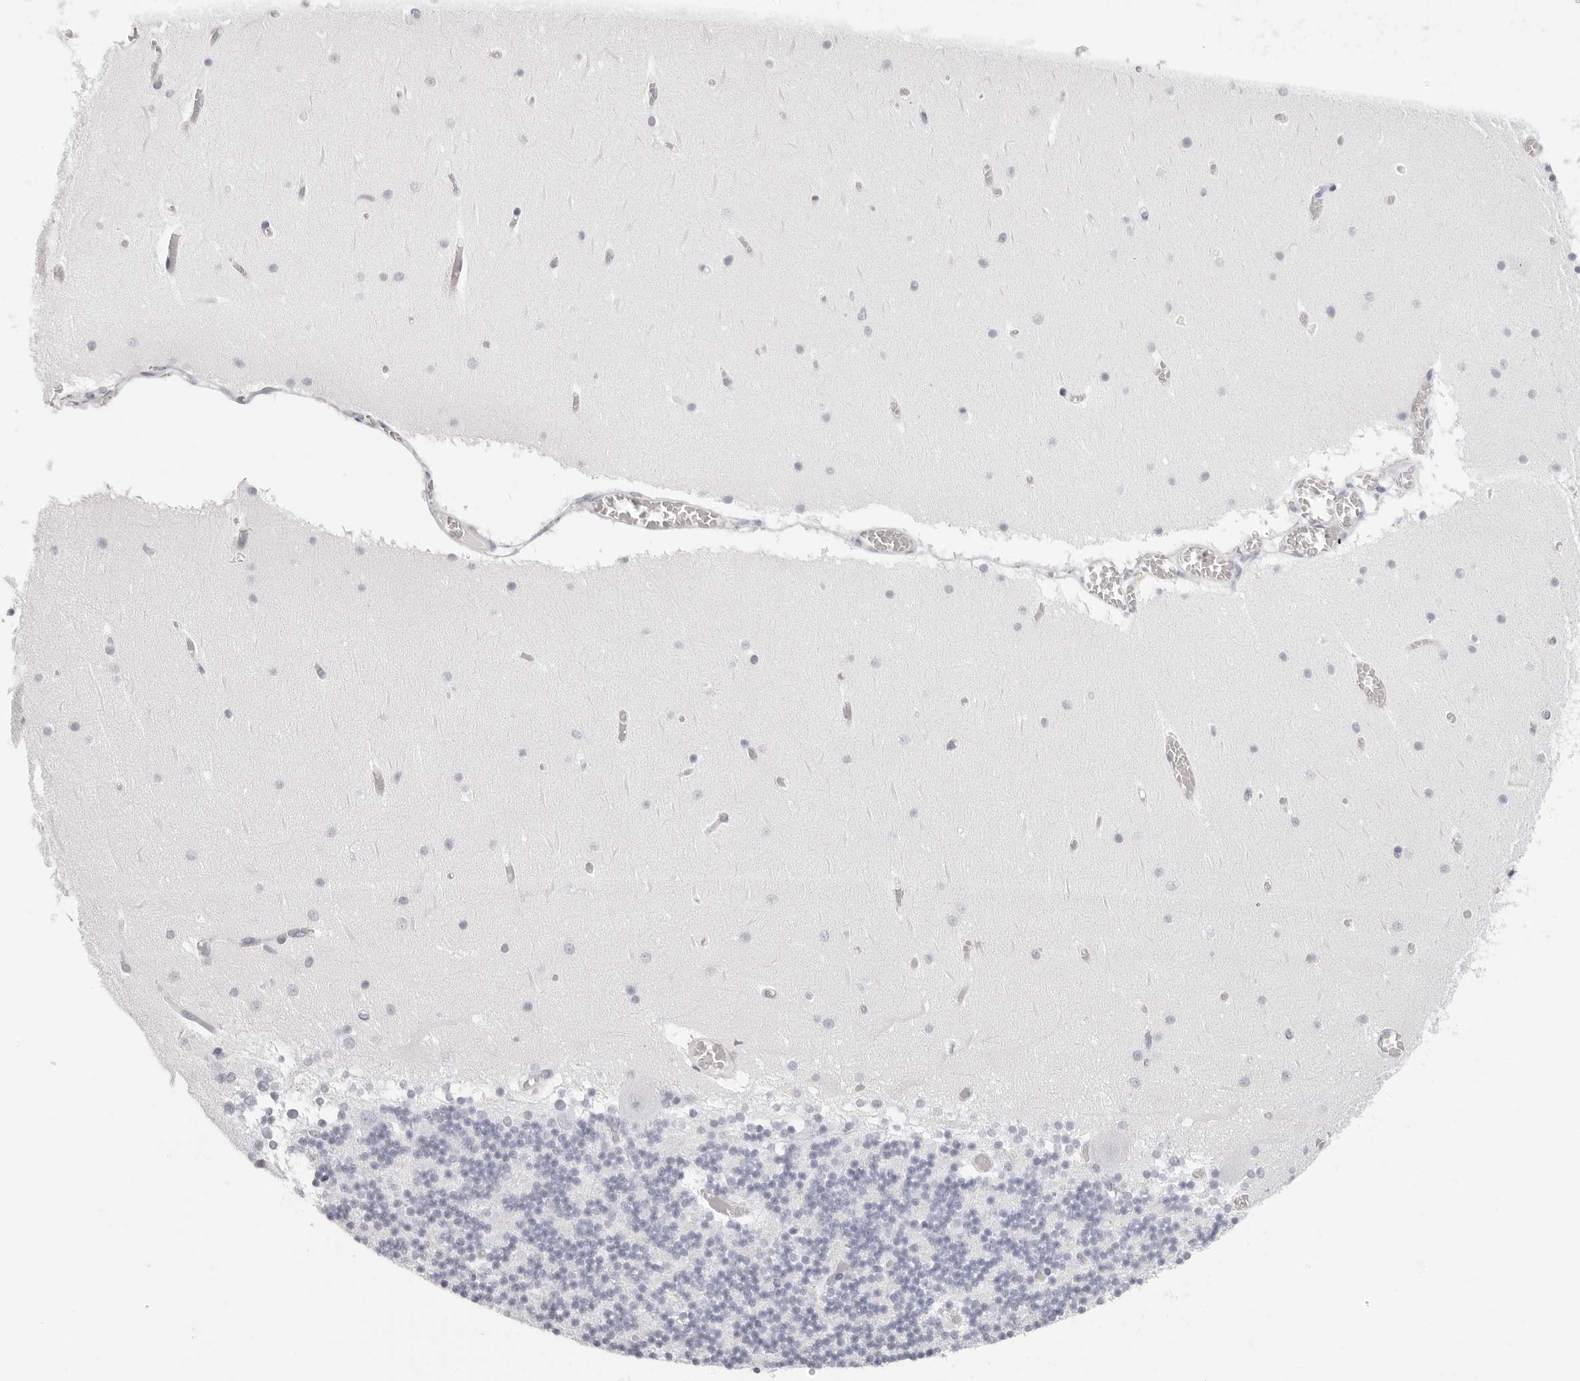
{"staining": {"intensity": "negative", "quantity": "none", "location": "none"}, "tissue": "cerebellum", "cell_type": "Cells in granular layer", "image_type": "normal", "snomed": [{"axis": "morphology", "description": "Normal tissue, NOS"}, {"axis": "topography", "description": "Cerebellum"}], "caption": "Histopathology image shows no protein positivity in cells in granular layer of benign cerebellum.", "gene": "AGMAT", "patient": {"sex": "female", "age": 28}}